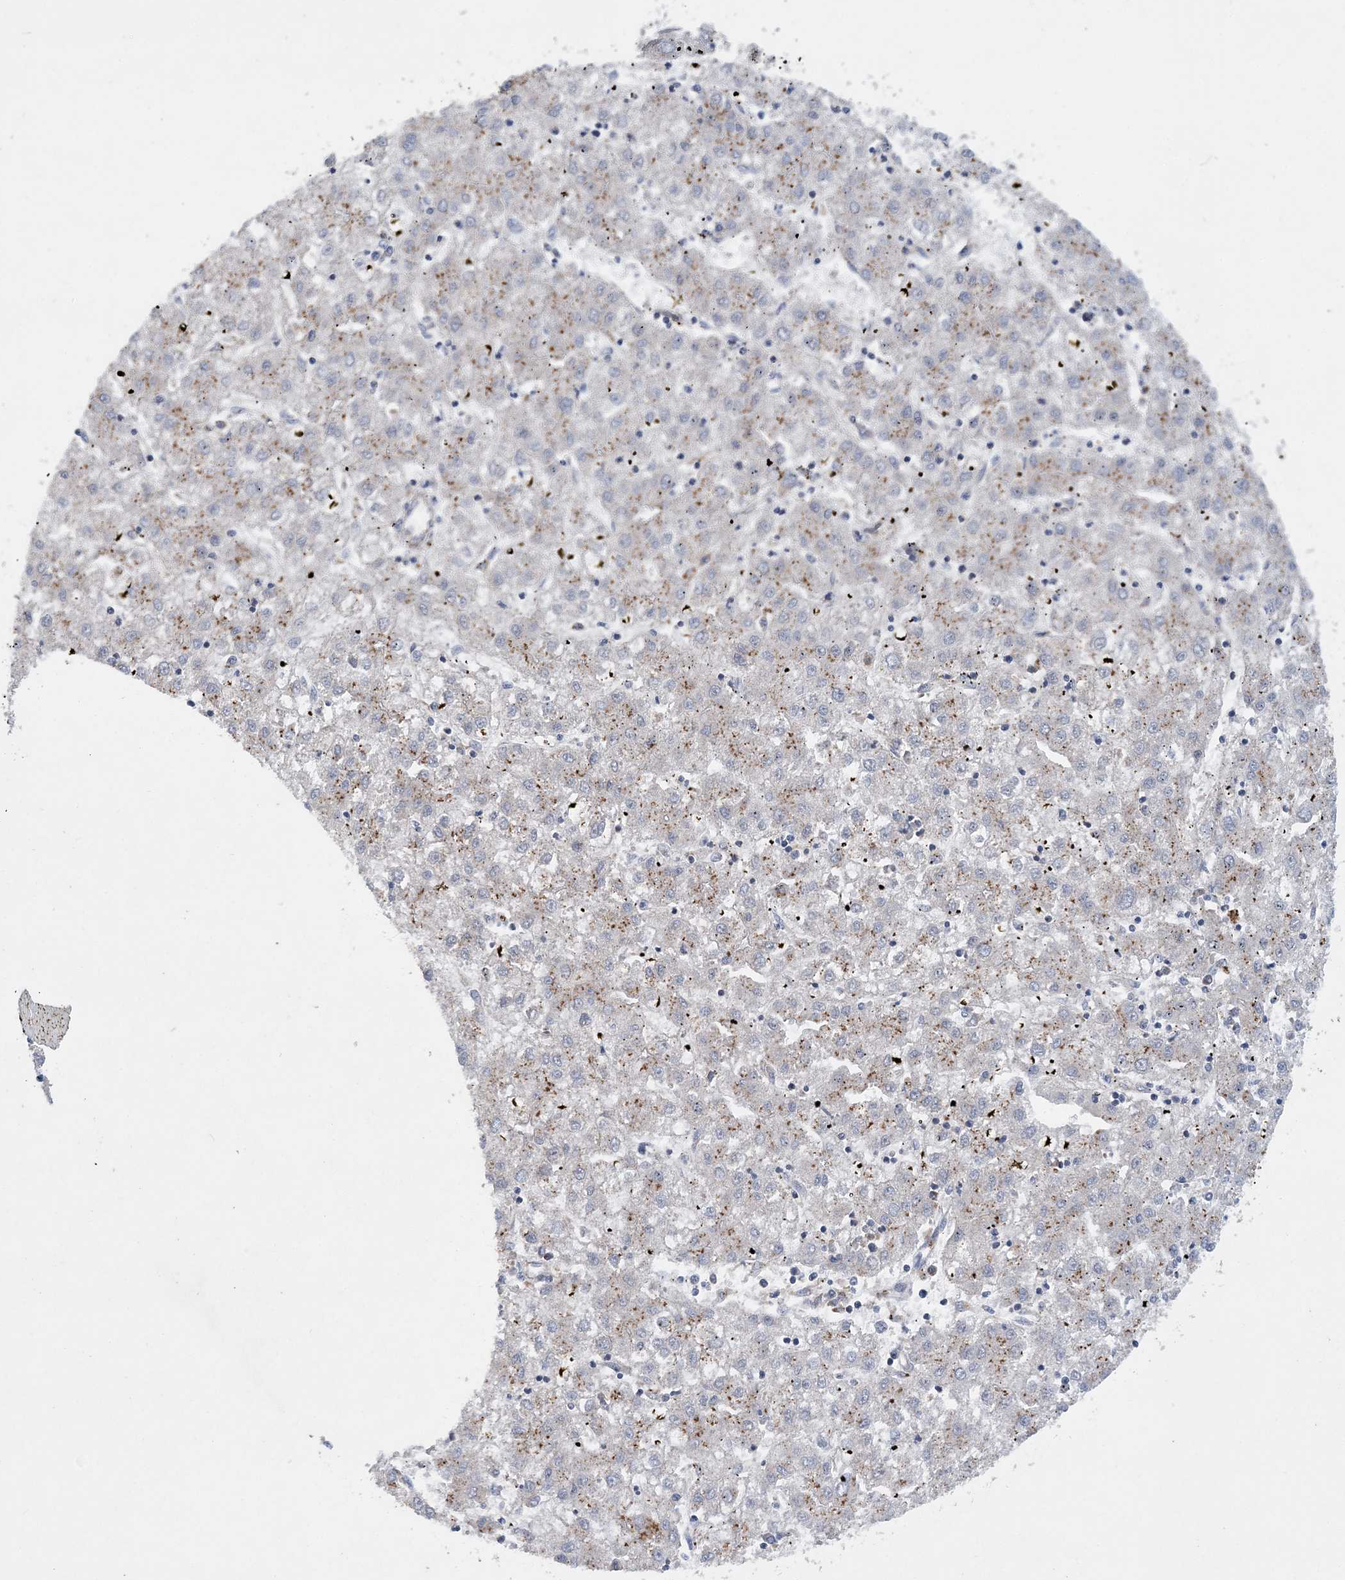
{"staining": {"intensity": "moderate", "quantity": "<25%", "location": "cytoplasmic/membranous"}, "tissue": "liver cancer", "cell_type": "Tumor cells", "image_type": "cancer", "snomed": [{"axis": "morphology", "description": "Carcinoma, Hepatocellular, NOS"}, {"axis": "topography", "description": "Liver"}], "caption": "Tumor cells display low levels of moderate cytoplasmic/membranous expression in approximately <25% of cells in human liver hepatocellular carcinoma.", "gene": "PTTG1IP", "patient": {"sex": "male", "age": 72}}